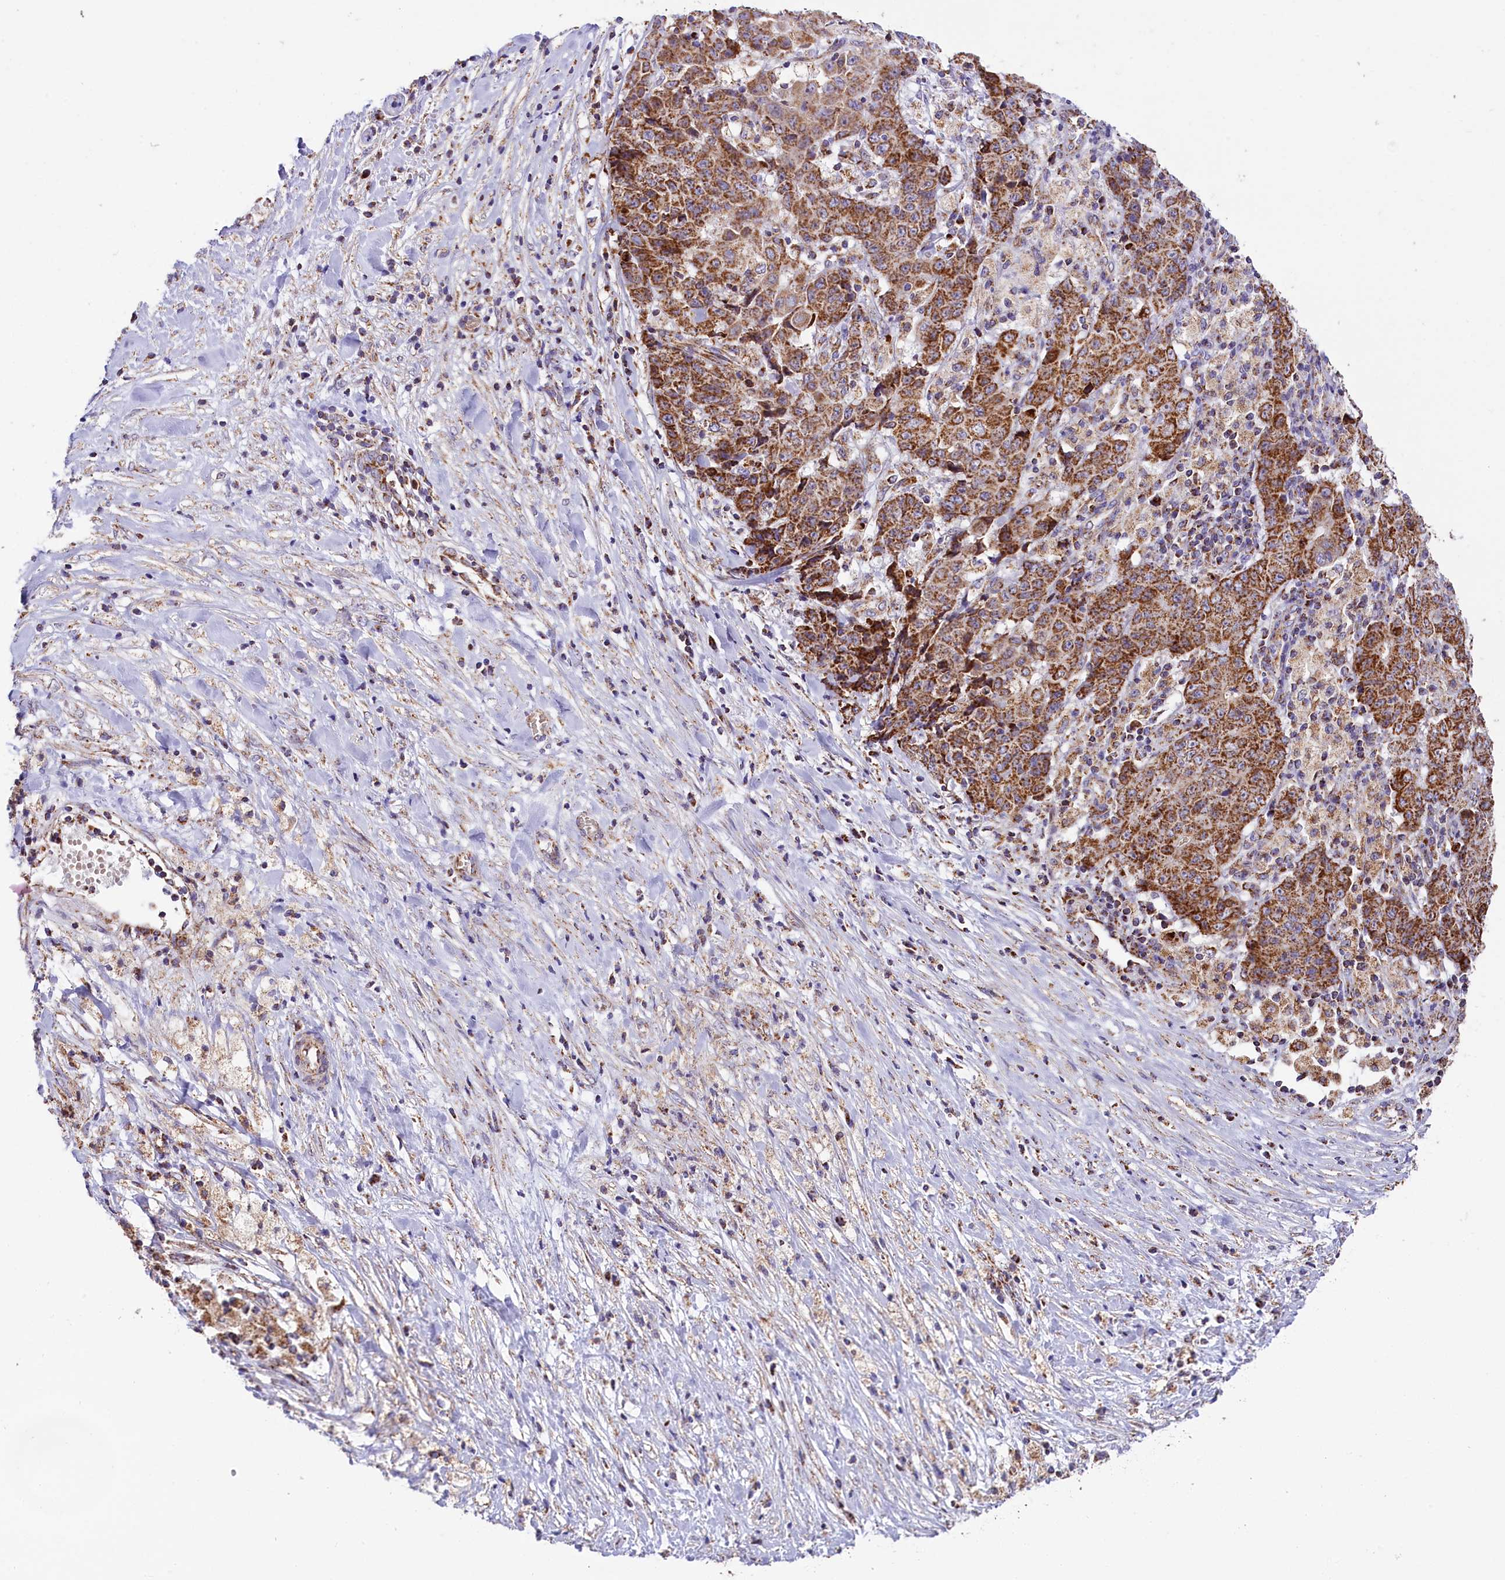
{"staining": {"intensity": "strong", "quantity": ">75%", "location": "cytoplasmic/membranous"}, "tissue": "ovarian cancer", "cell_type": "Tumor cells", "image_type": "cancer", "snomed": [{"axis": "morphology", "description": "Carcinoma, endometroid"}, {"axis": "topography", "description": "Ovary"}], "caption": "Brown immunohistochemical staining in human ovarian endometroid carcinoma demonstrates strong cytoplasmic/membranous expression in approximately >75% of tumor cells. (Brightfield microscopy of DAB IHC at high magnification).", "gene": "NDUFA8", "patient": {"sex": "female", "age": 42}}